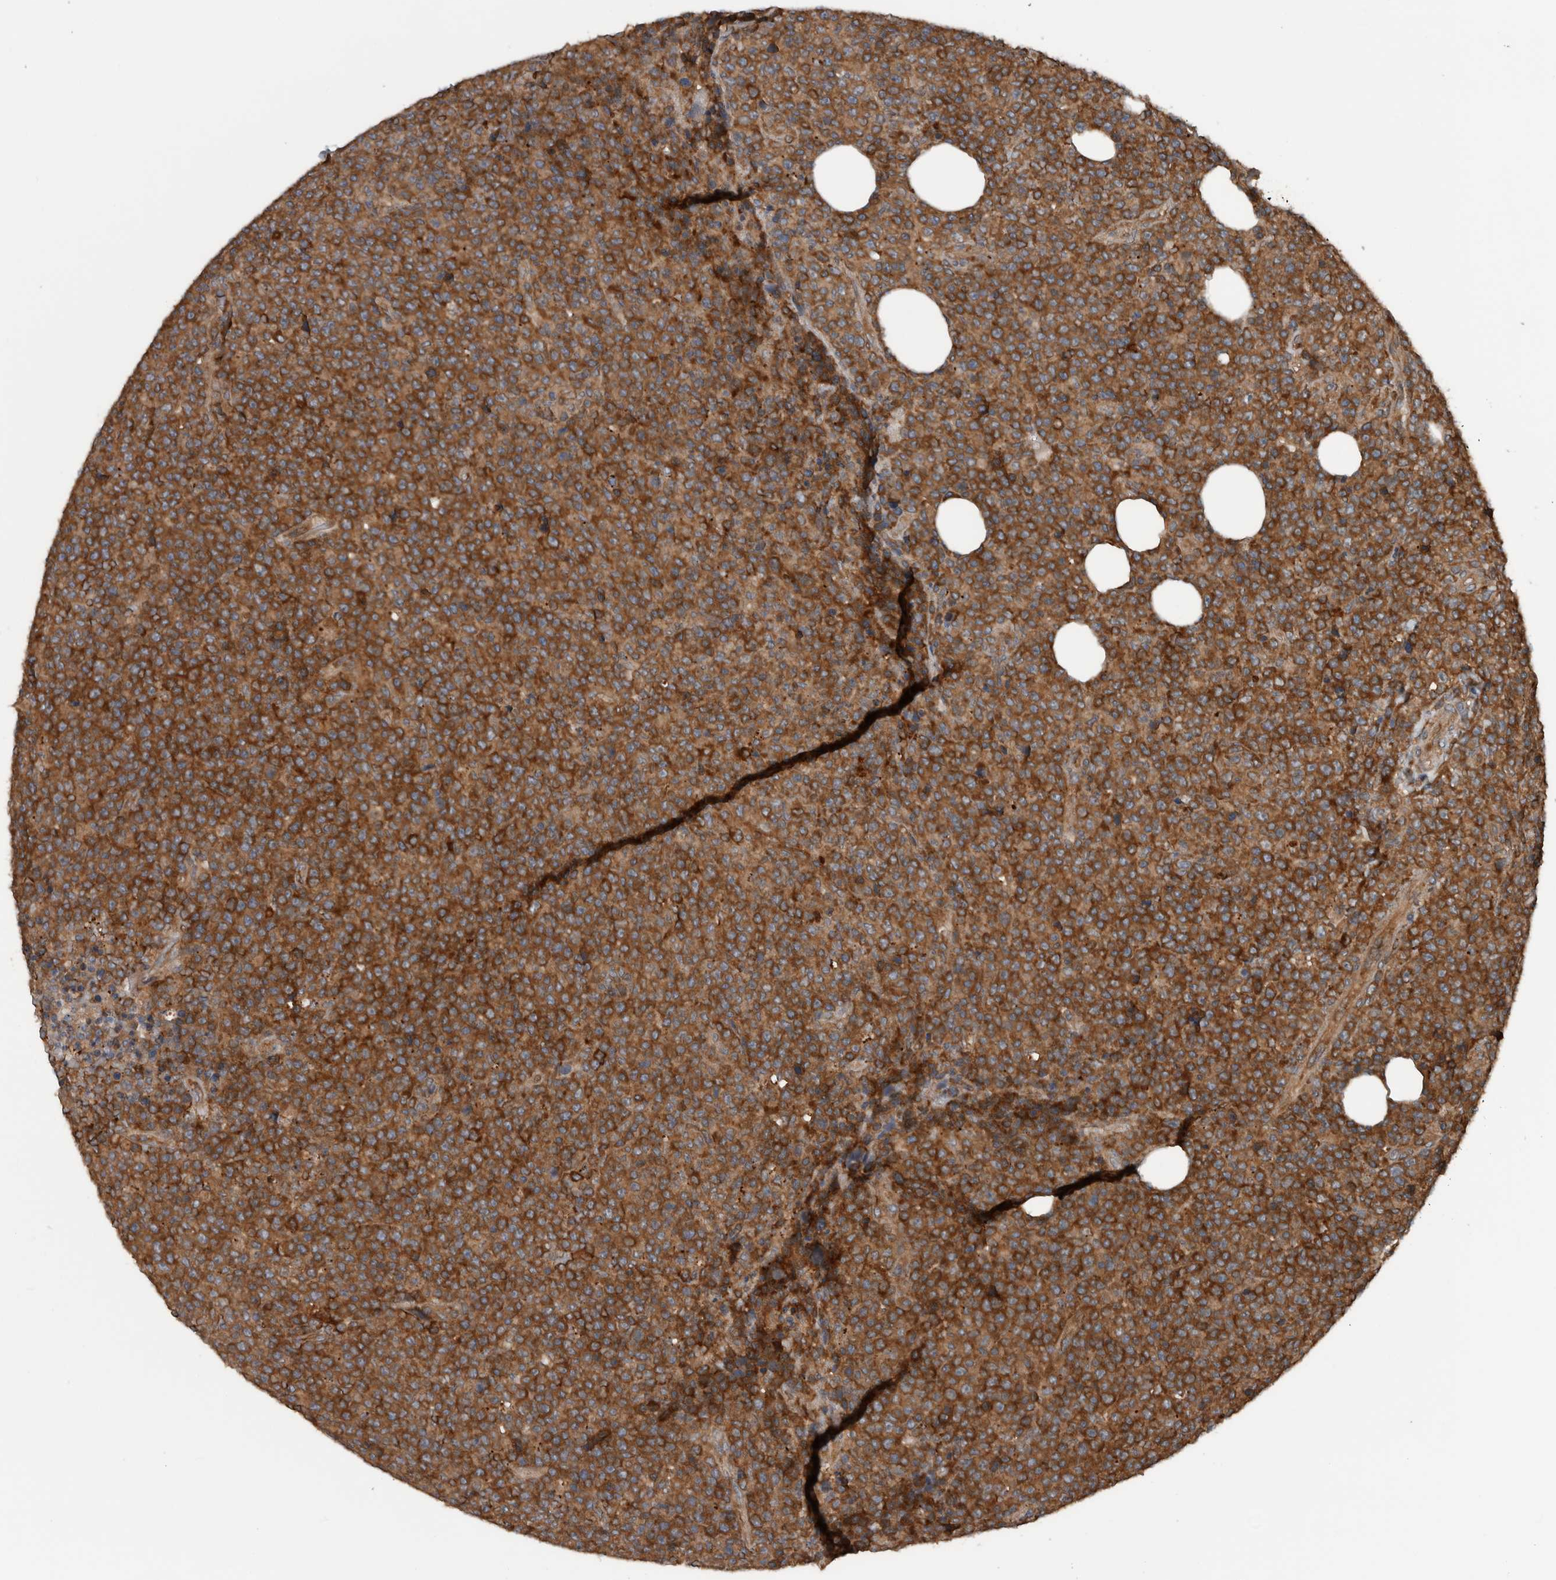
{"staining": {"intensity": "strong", "quantity": ">75%", "location": "cytoplasmic/membranous"}, "tissue": "lymphoma", "cell_type": "Tumor cells", "image_type": "cancer", "snomed": [{"axis": "morphology", "description": "Malignant lymphoma, non-Hodgkin's type, High grade"}, {"axis": "topography", "description": "Lymph node"}], "caption": "Brown immunohistochemical staining in human high-grade malignant lymphoma, non-Hodgkin's type reveals strong cytoplasmic/membranous positivity in approximately >75% of tumor cells.", "gene": "RIOK3", "patient": {"sex": "male", "age": 13}}